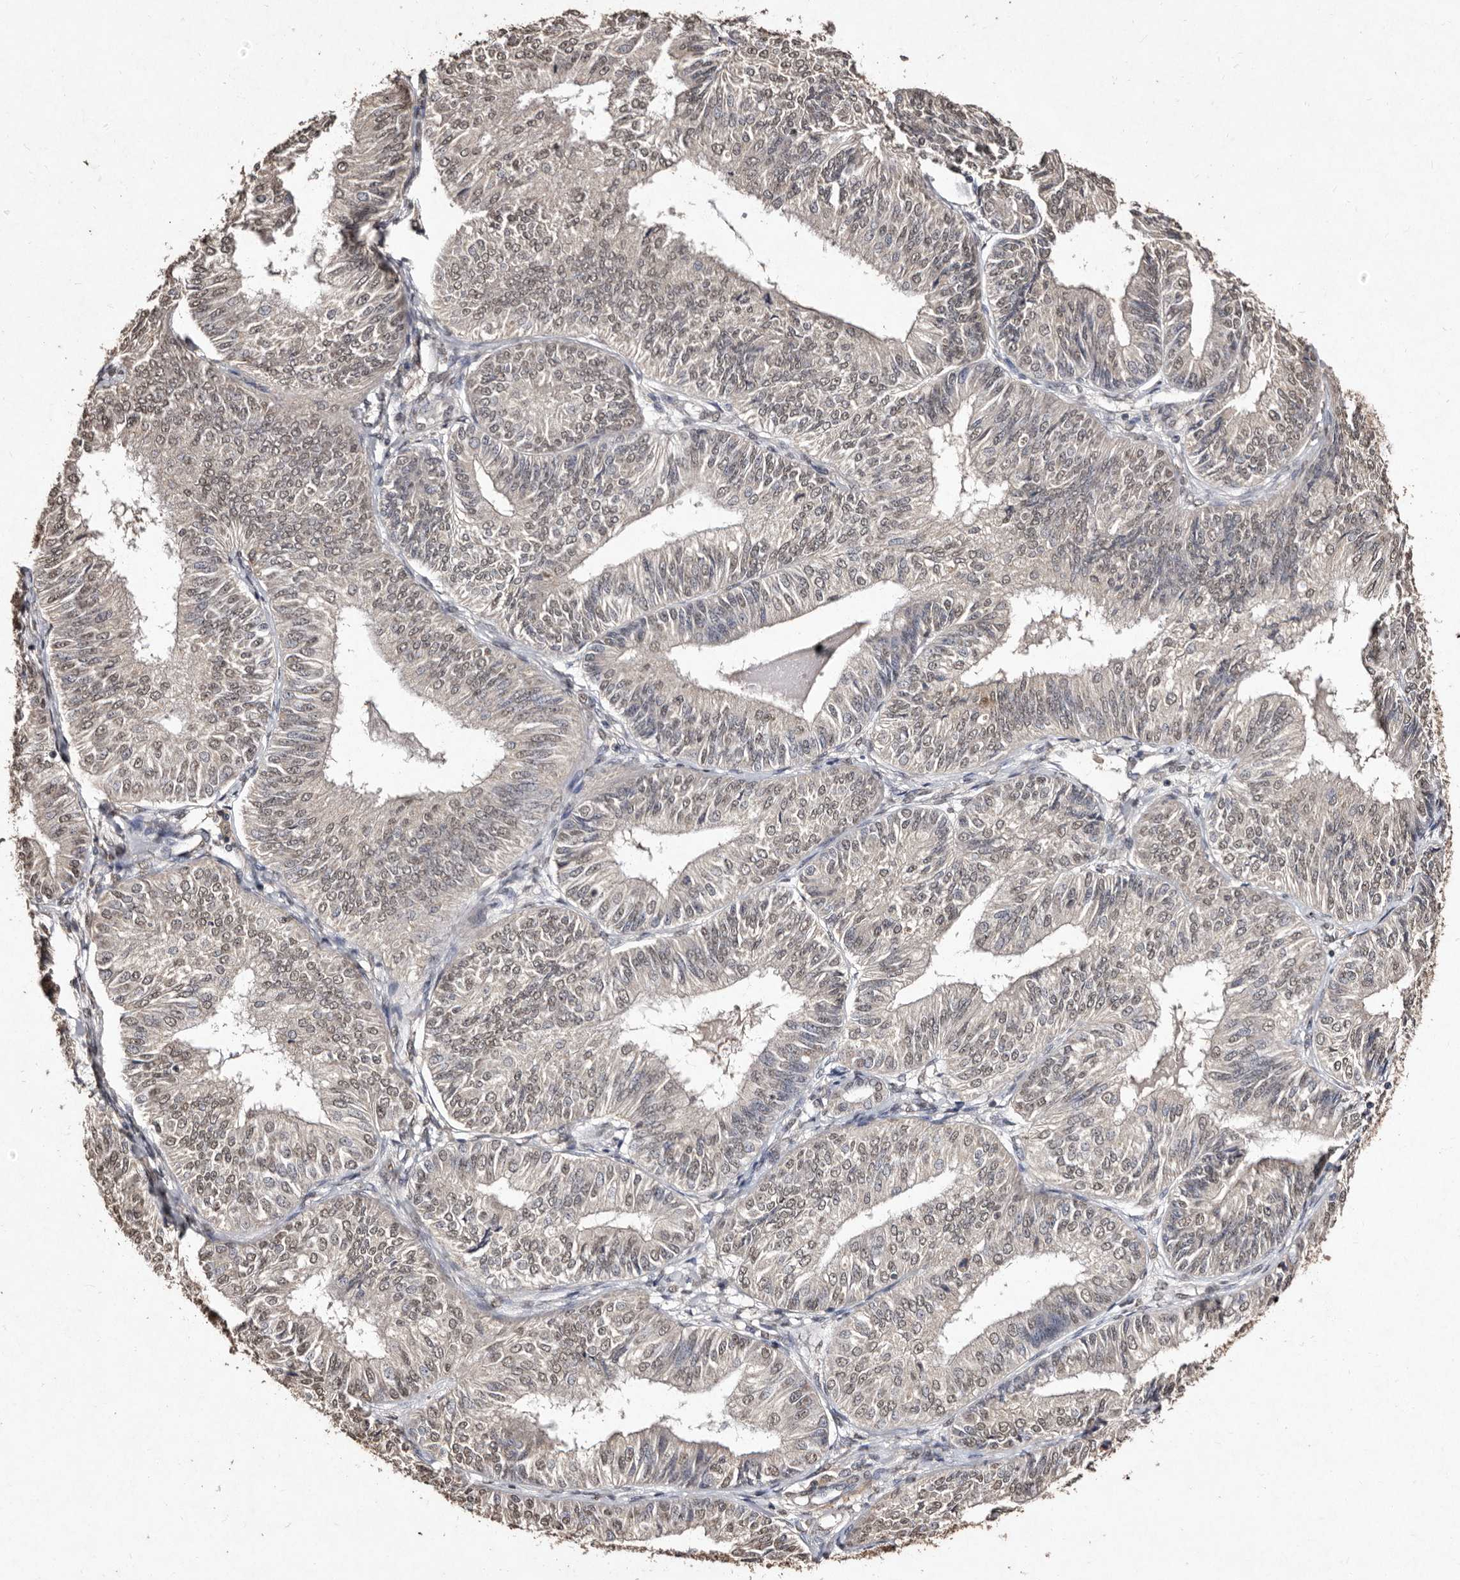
{"staining": {"intensity": "weak", "quantity": ">75%", "location": "nuclear"}, "tissue": "endometrial cancer", "cell_type": "Tumor cells", "image_type": "cancer", "snomed": [{"axis": "morphology", "description": "Adenocarcinoma, NOS"}, {"axis": "topography", "description": "Endometrium"}], "caption": "Immunohistochemistry image of neoplastic tissue: endometrial adenocarcinoma stained using immunohistochemistry exhibits low levels of weak protein expression localized specifically in the nuclear of tumor cells, appearing as a nuclear brown color.", "gene": "ERBB4", "patient": {"sex": "female", "age": 58}}